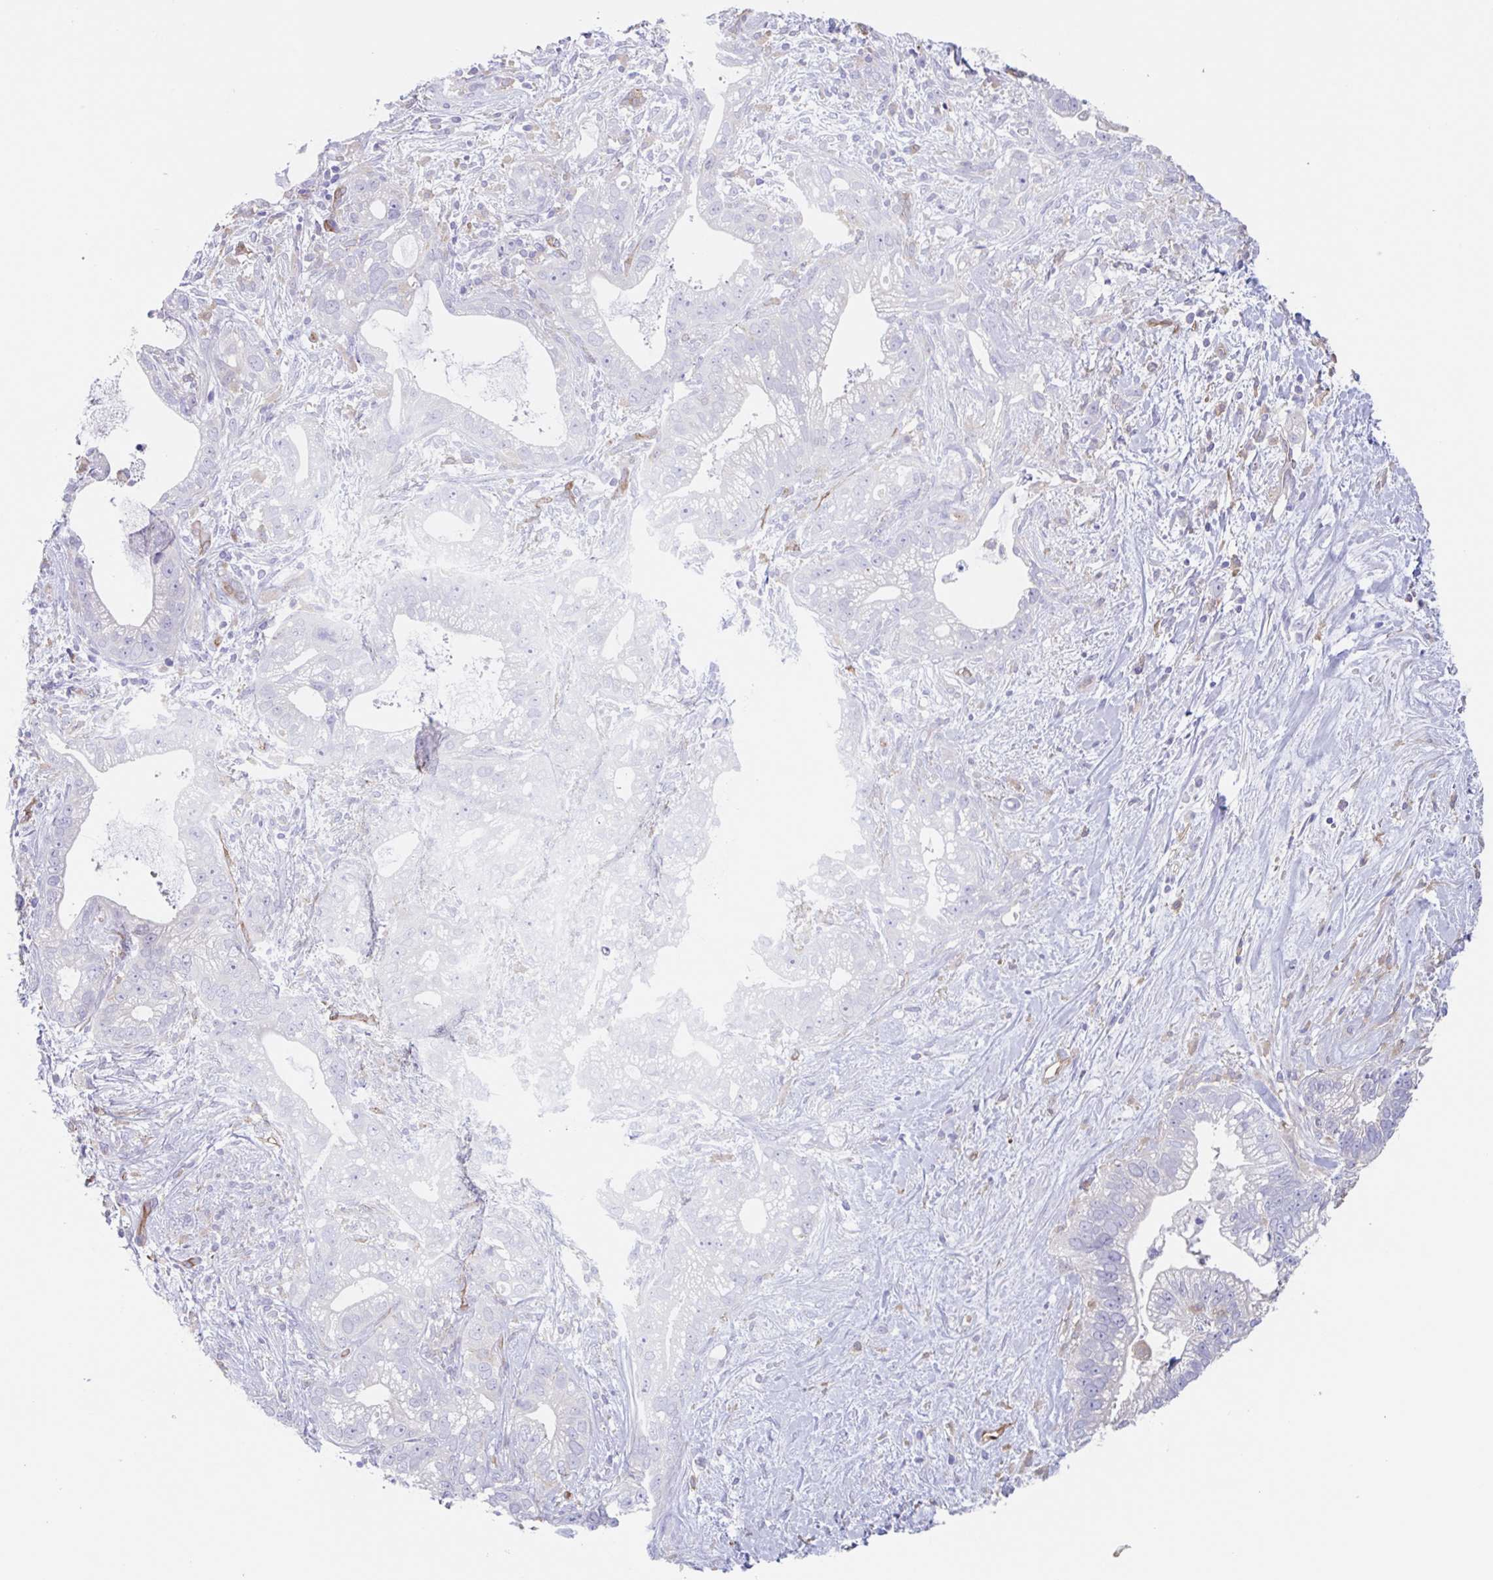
{"staining": {"intensity": "negative", "quantity": "none", "location": "none"}, "tissue": "pancreatic cancer", "cell_type": "Tumor cells", "image_type": "cancer", "snomed": [{"axis": "morphology", "description": "Adenocarcinoma, NOS"}, {"axis": "topography", "description": "Pancreas"}], "caption": "Tumor cells are negative for brown protein staining in pancreatic cancer.", "gene": "EHD4", "patient": {"sex": "male", "age": 70}}